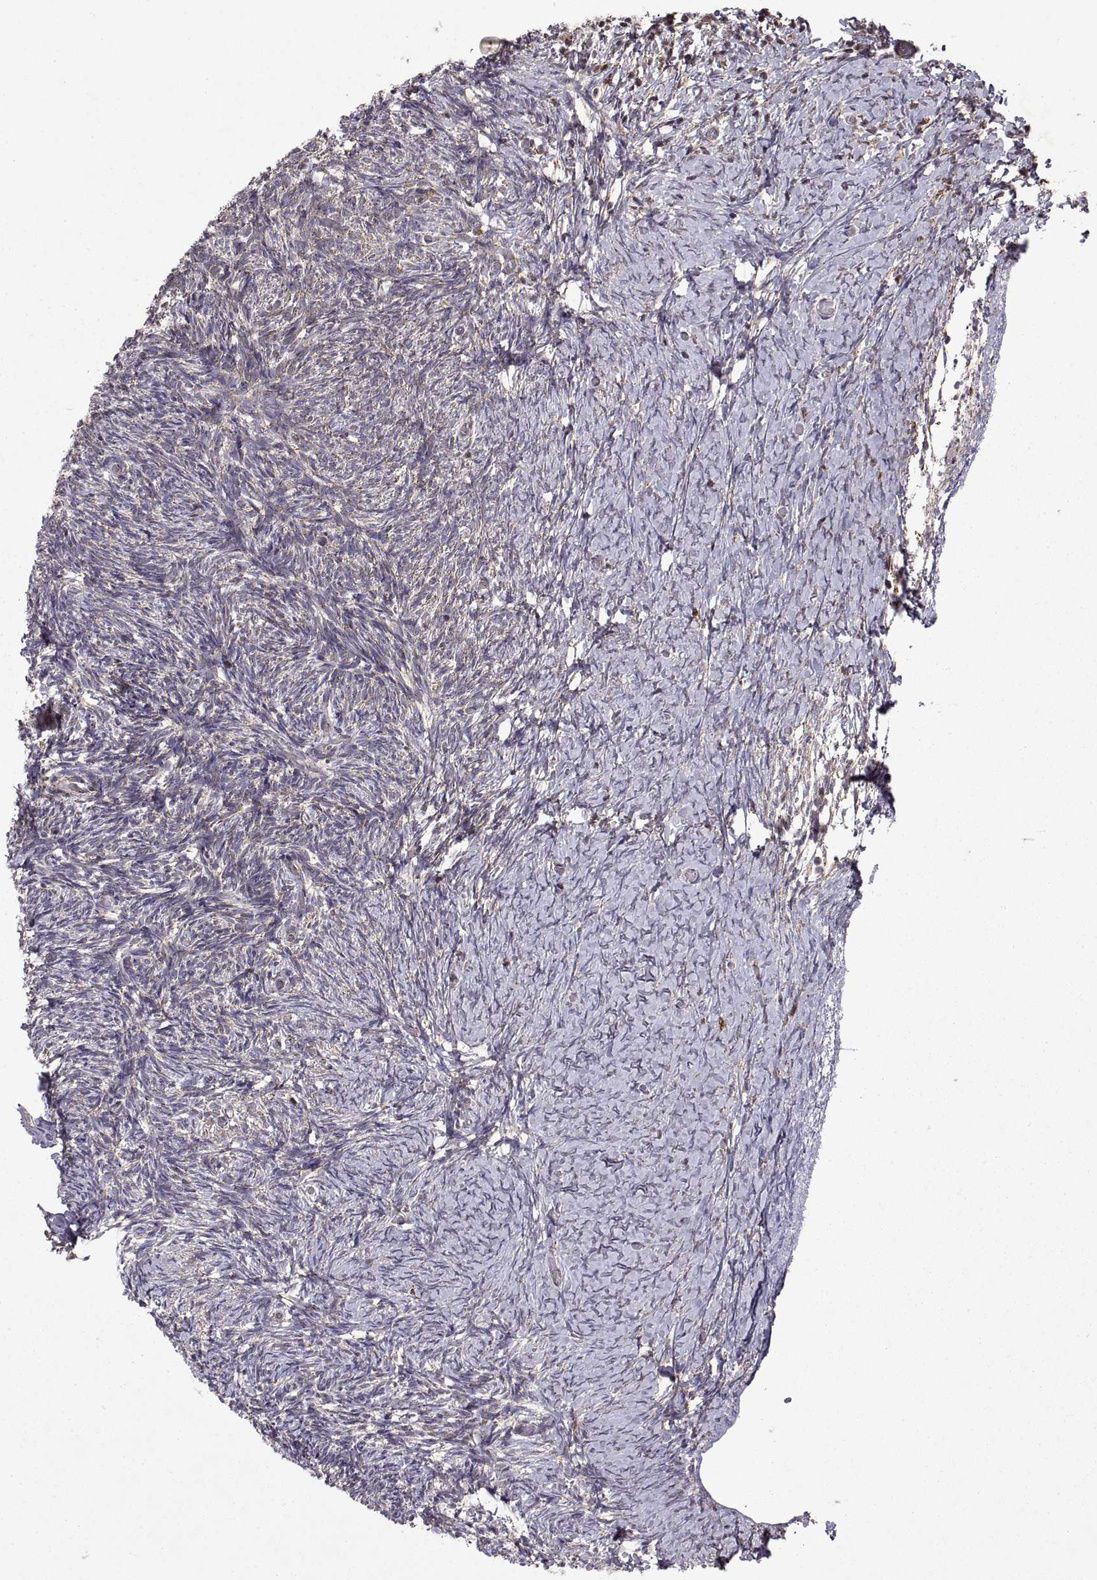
{"staining": {"intensity": "strong", "quantity": "<25%", "location": "cytoplasmic/membranous"}, "tissue": "ovary", "cell_type": "Follicle cells", "image_type": "normal", "snomed": [{"axis": "morphology", "description": "Normal tissue, NOS"}, {"axis": "topography", "description": "Ovary"}], "caption": "Immunohistochemical staining of normal ovary reveals <25% levels of strong cytoplasmic/membranous protein staining in about <25% of follicle cells. The protein of interest is shown in brown color, while the nuclei are stained blue.", "gene": "MANBAL", "patient": {"sex": "female", "age": 39}}